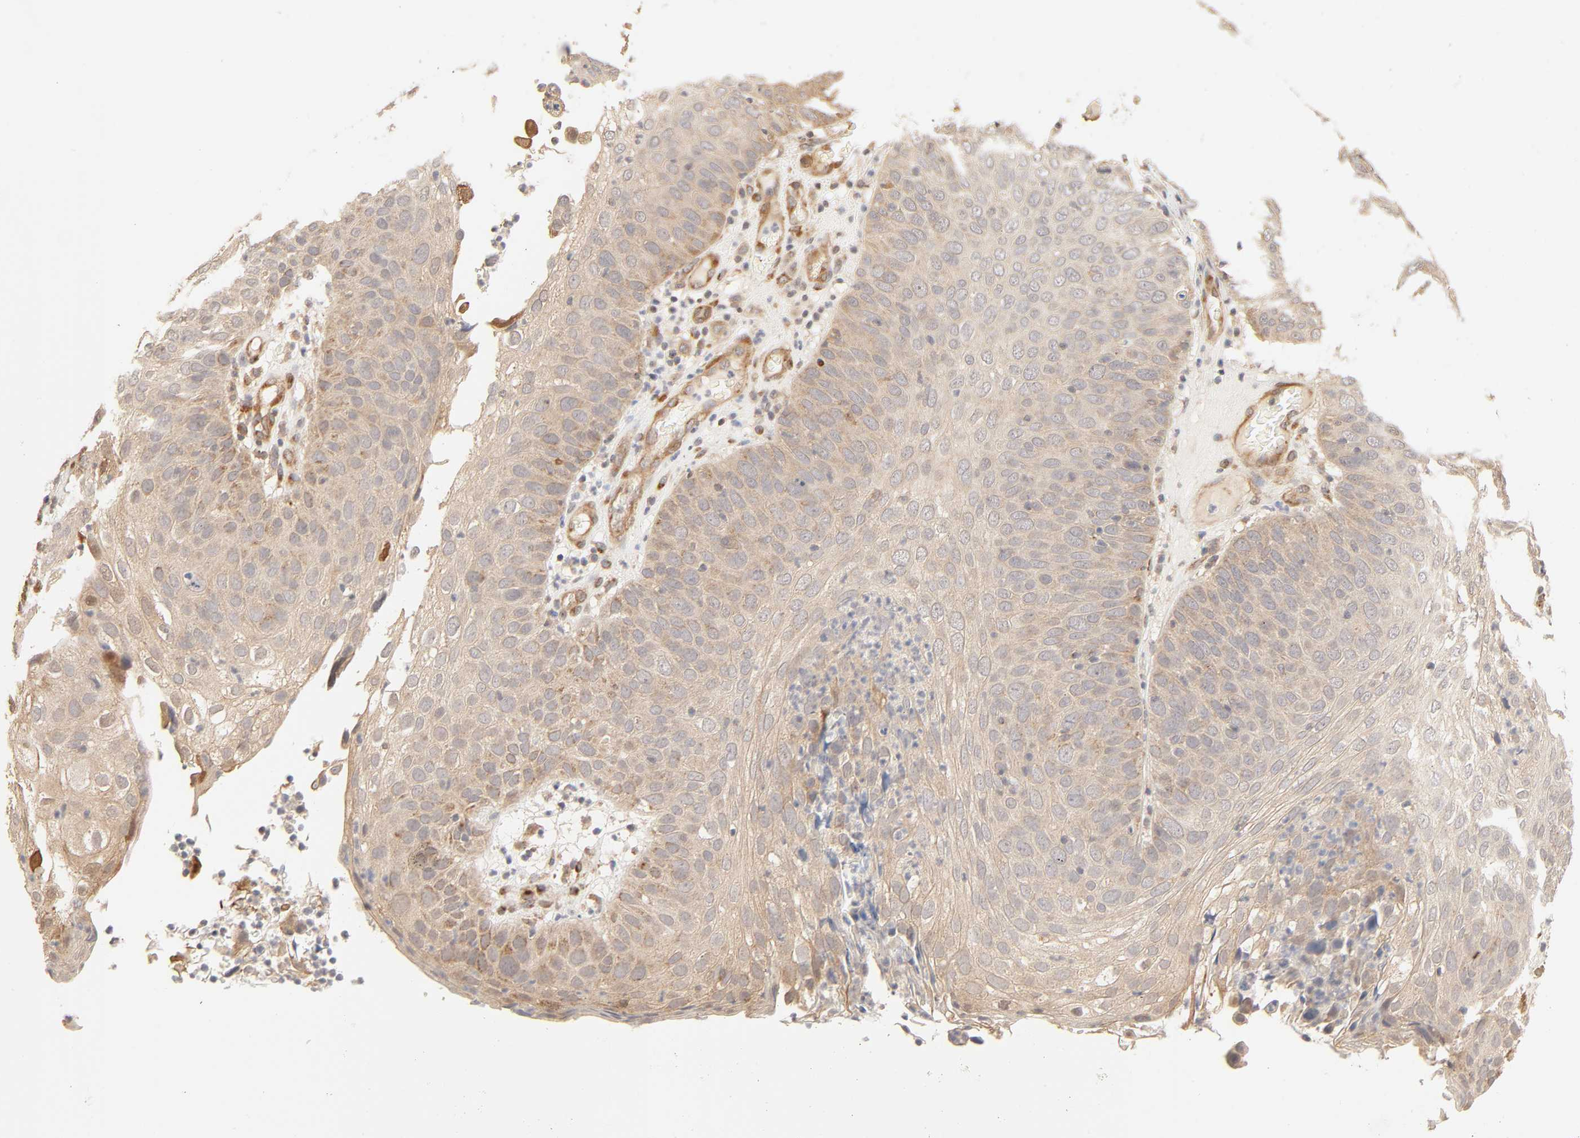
{"staining": {"intensity": "moderate", "quantity": ">75%", "location": "cytoplasmic/membranous"}, "tissue": "skin cancer", "cell_type": "Tumor cells", "image_type": "cancer", "snomed": [{"axis": "morphology", "description": "Squamous cell carcinoma, NOS"}, {"axis": "topography", "description": "Skin"}], "caption": "Skin cancer (squamous cell carcinoma) stained for a protein (brown) shows moderate cytoplasmic/membranous positive positivity in about >75% of tumor cells.", "gene": "EPS8", "patient": {"sex": "male", "age": 87}}